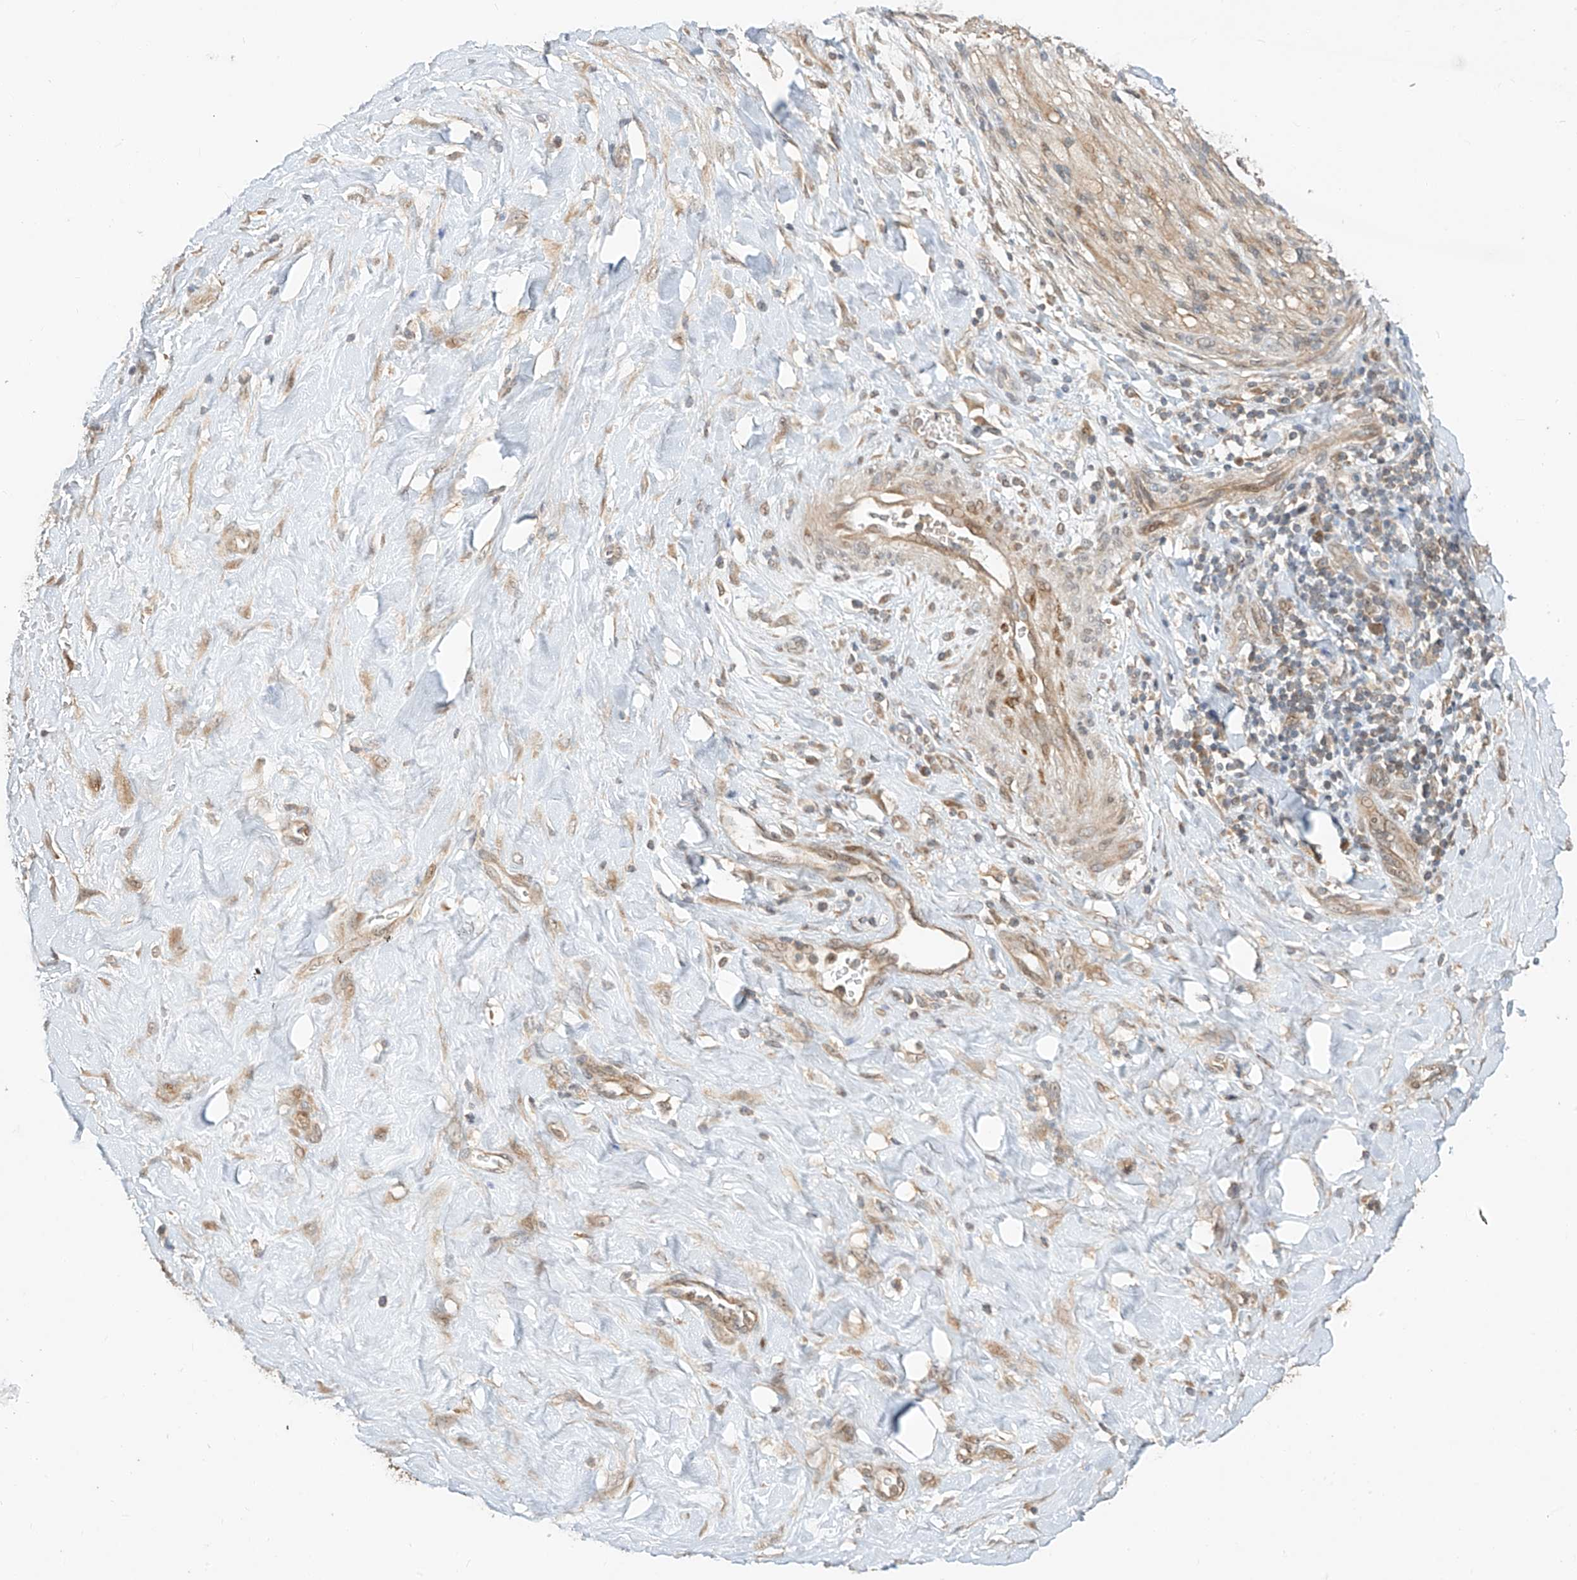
{"staining": {"intensity": "moderate", "quantity": "25%-75%", "location": "cytoplasmic/membranous"}, "tissue": "soft tissue", "cell_type": "Chondrocytes", "image_type": "normal", "snomed": [{"axis": "morphology", "description": "Normal tissue, NOS"}, {"axis": "morphology", "description": "Adenocarcinoma, NOS"}, {"axis": "topography", "description": "Pancreas"}, {"axis": "topography", "description": "Peripheral nerve tissue"}], "caption": "Immunohistochemistry (IHC) histopathology image of benign human soft tissue stained for a protein (brown), which exhibits medium levels of moderate cytoplasmic/membranous expression in about 25%-75% of chondrocytes.", "gene": "TMEM61", "patient": {"sex": "male", "age": 59}}